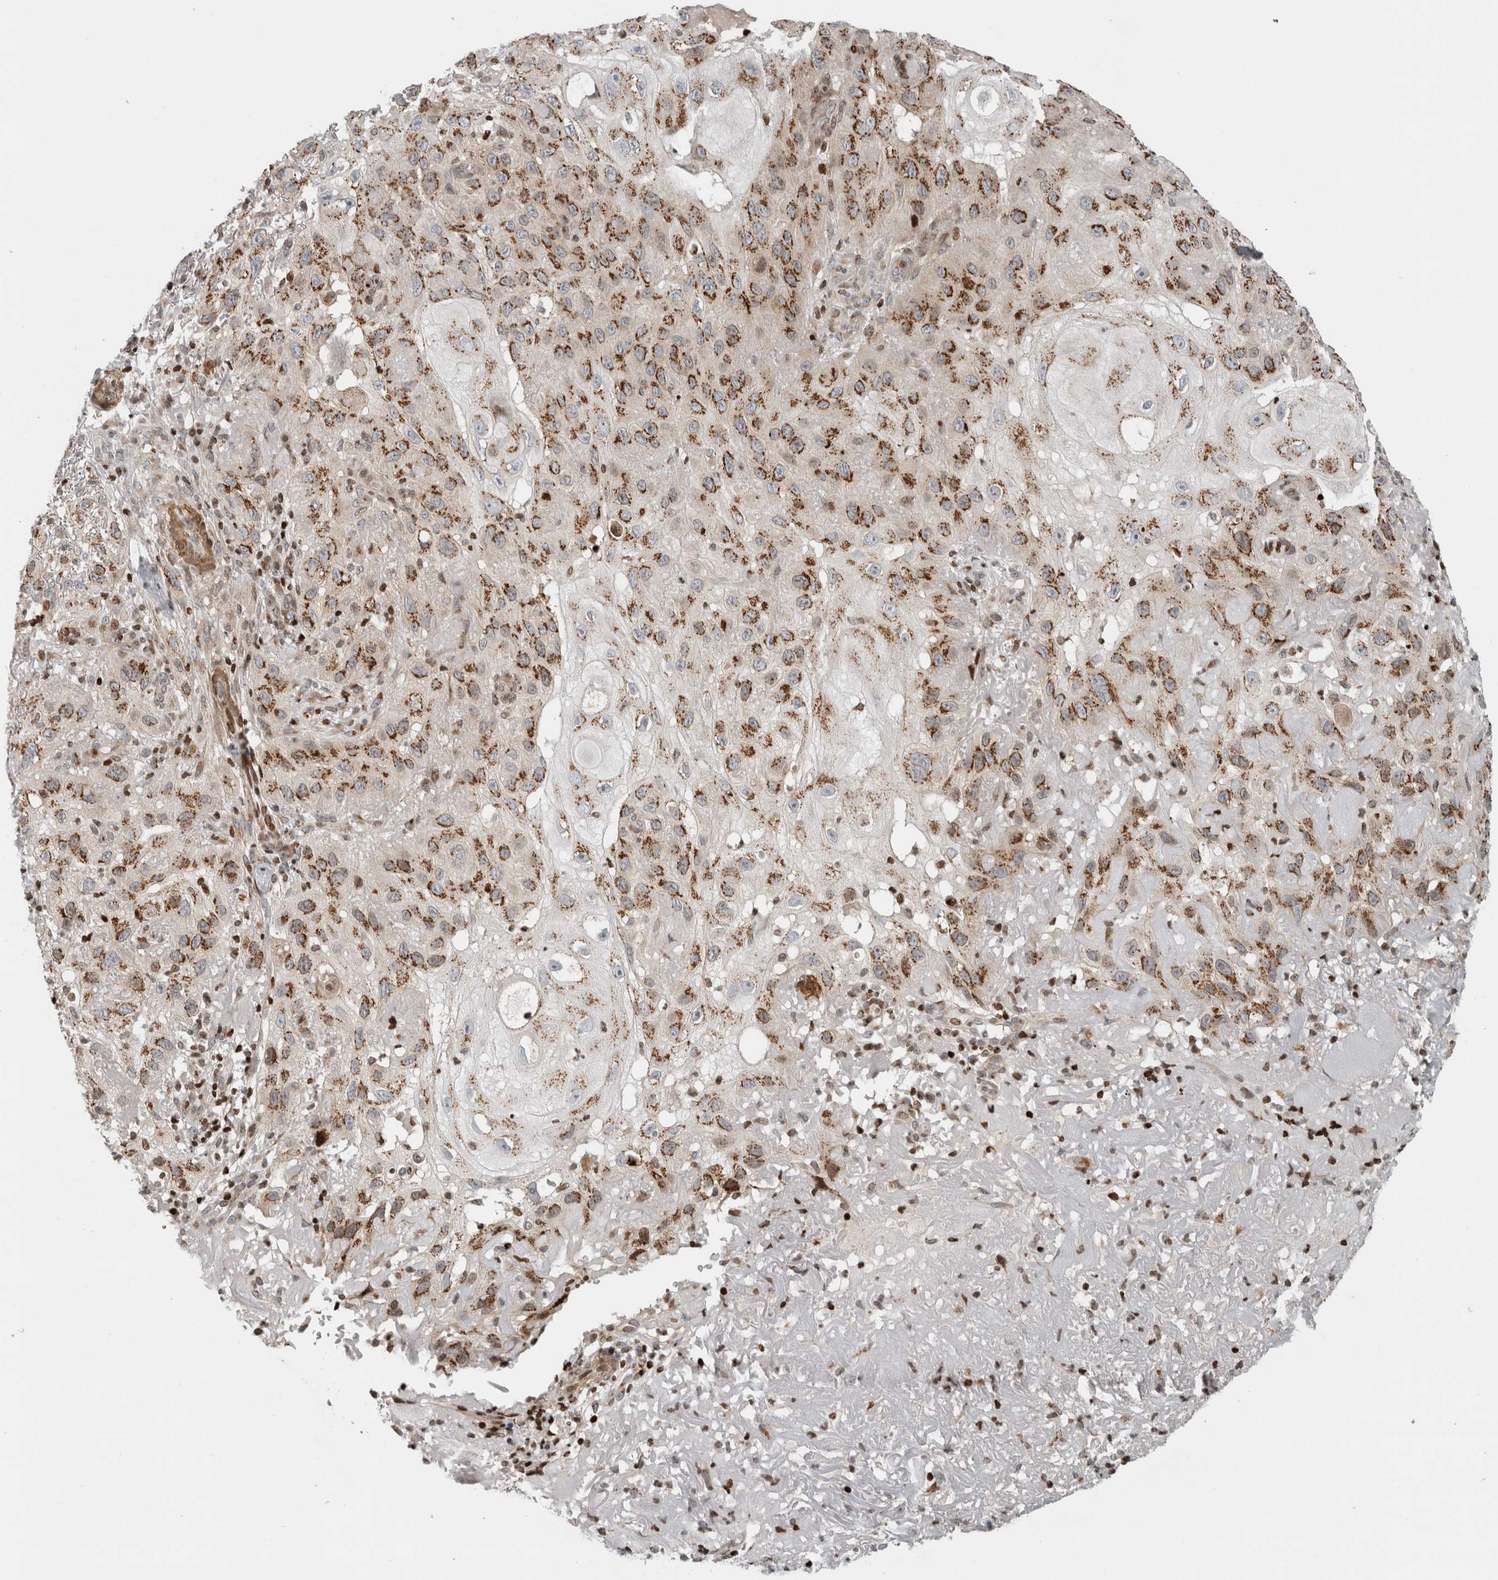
{"staining": {"intensity": "strong", "quantity": ">75%", "location": "cytoplasmic/membranous"}, "tissue": "skin cancer", "cell_type": "Tumor cells", "image_type": "cancer", "snomed": [{"axis": "morphology", "description": "Normal tissue, NOS"}, {"axis": "morphology", "description": "Squamous cell carcinoma, NOS"}, {"axis": "topography", "description": "Skin"}], "caption": "Protein expression analysis of squamous cell carcinoma (skin) reveals strong cytoplasmic/membranous staining in approximately >75% of tumor cells.", "gene": "GINS4", "patient": {"sex": "female", "age": 96}}